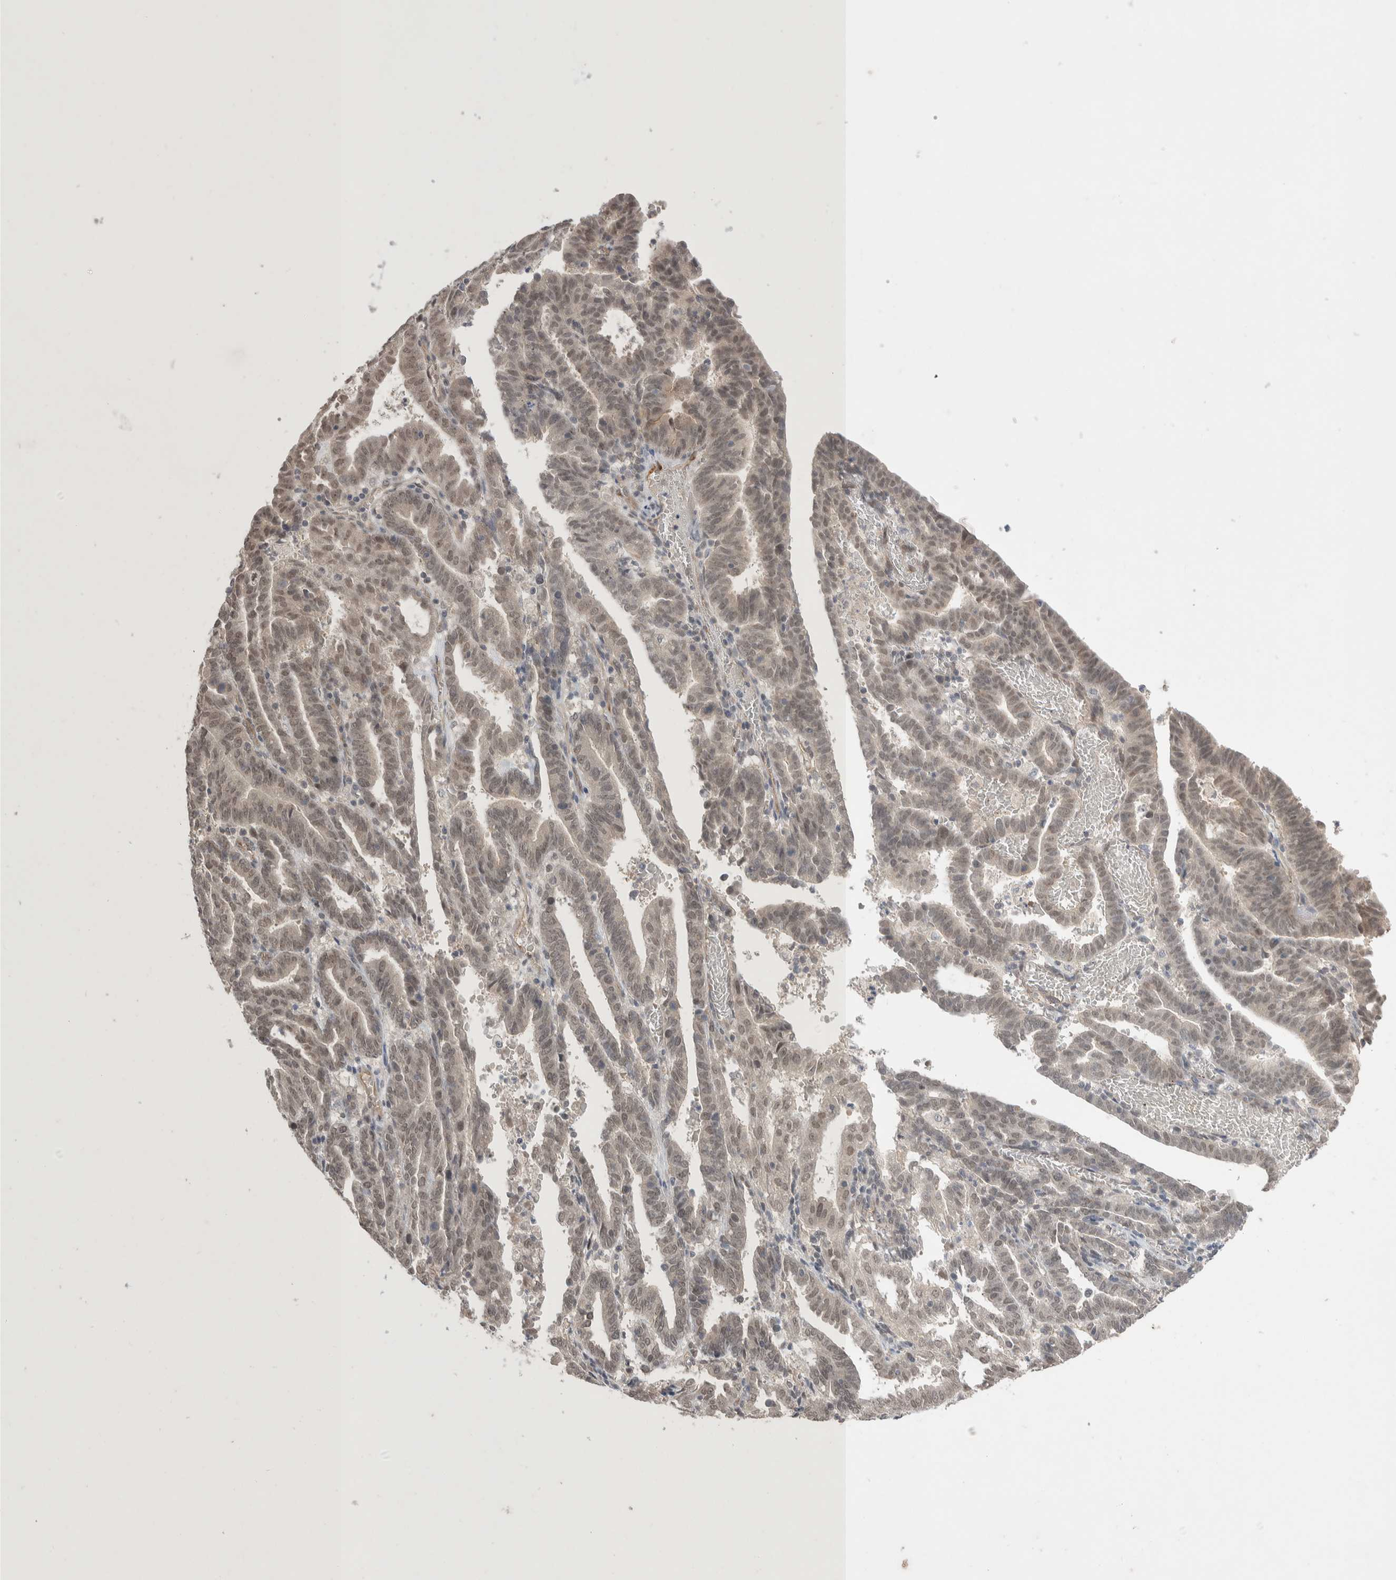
{"staining": {"intensity": "weak", "quantity": ">75%", "location": "nuclear"}, "tissue": "endometrial cancer", "cell_type": "Tumor cells", "image_type": "cancer", "snomed": [{"axis": "morphology", "description": "Adenocarcinoma, NOS"}, {"axis": "topography", "description": "Uterus"}], "caption": "IHC micrograph of neoplastic tissue: human adenocarcinoma (endometrial) stained using immunohistochemistry demonstrates low levels of weak protein expression localized specifically in the nuclear of tumor cells, appearing as a nuclear brown color.", "gene": "ZNF704", "patient": {"sex": "female", "age": 83}}